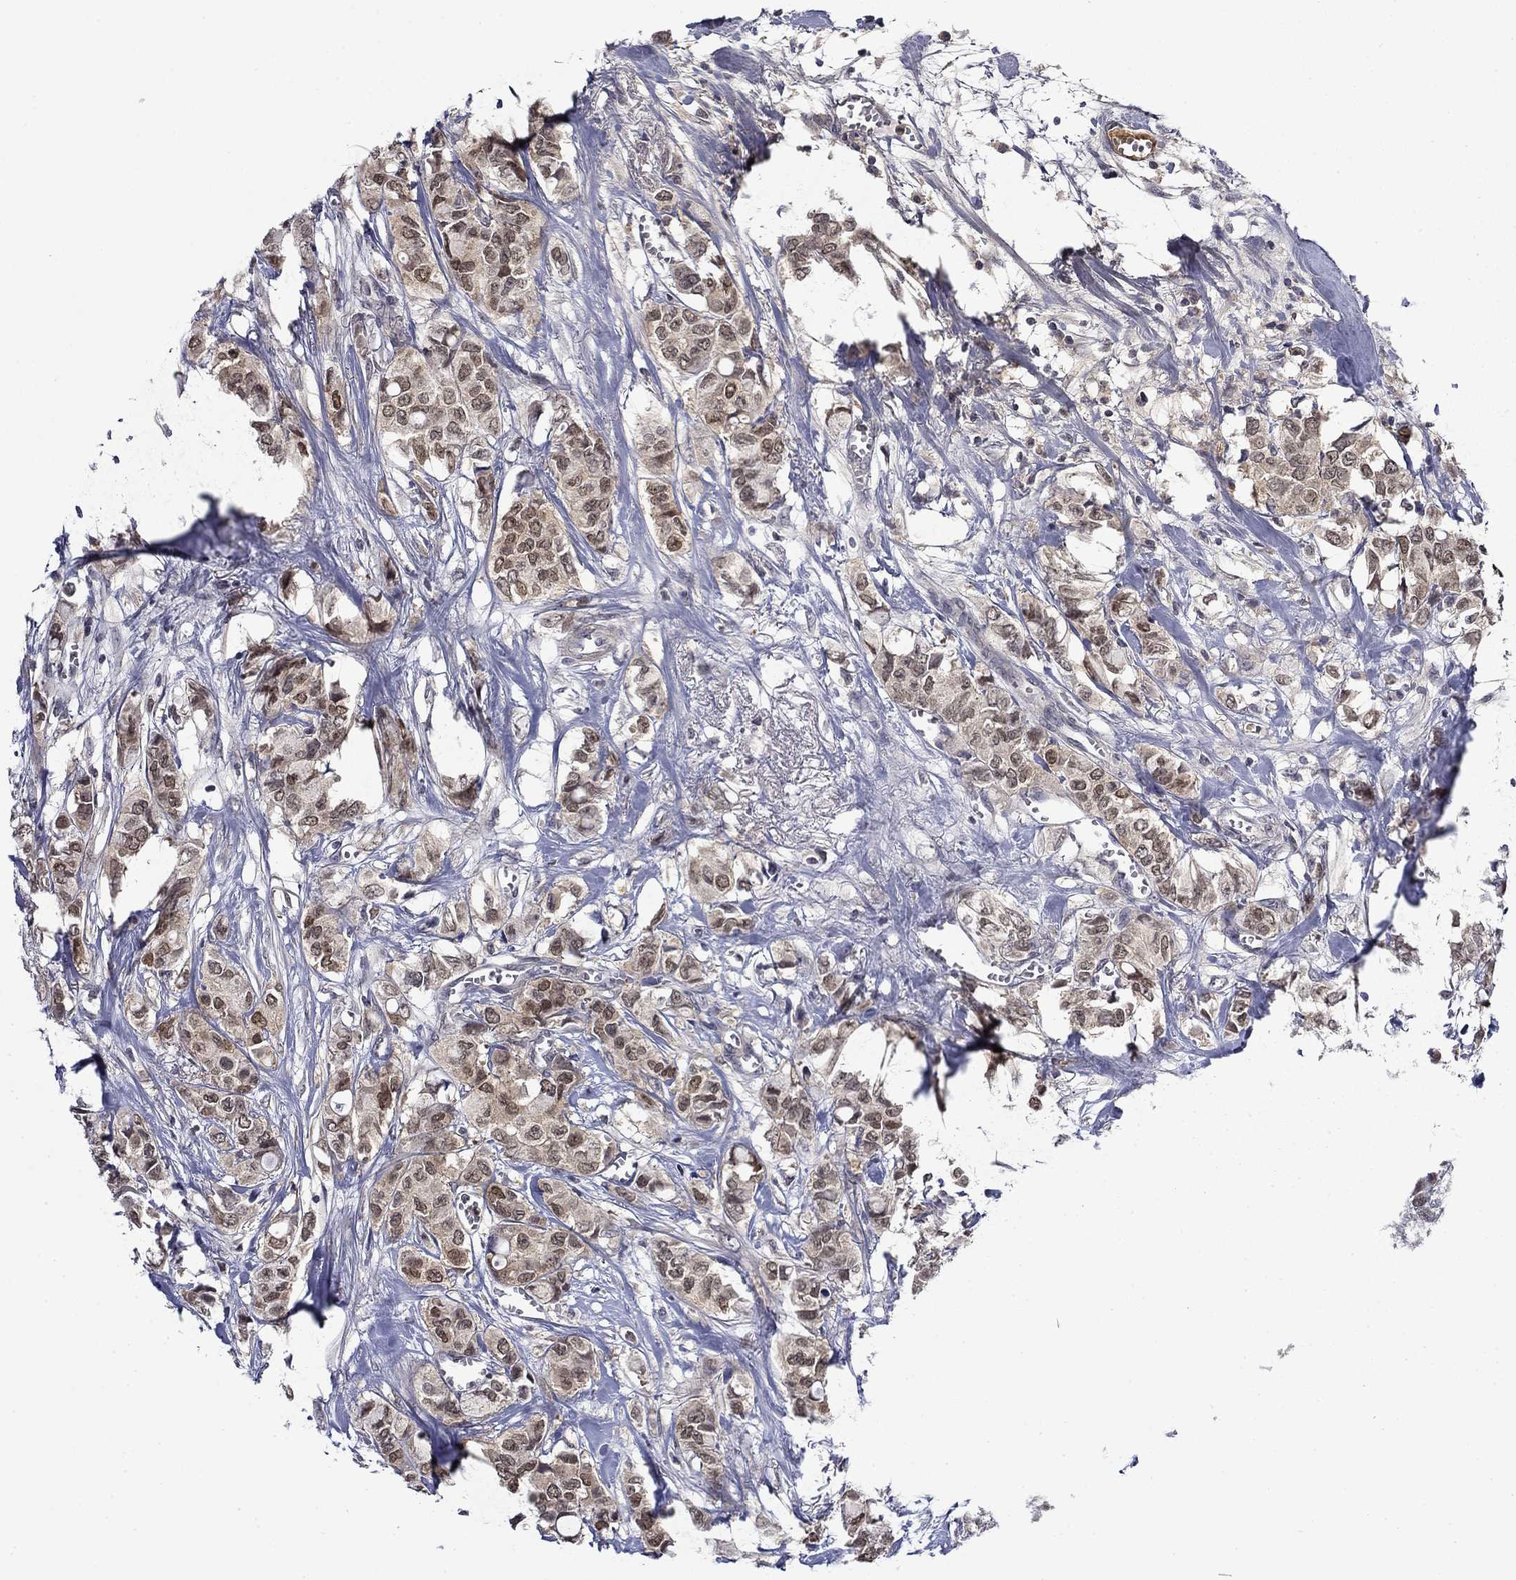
{"staining": {"intensity": "moderate", "quantity": "25%-75%", "location": "nuclear"}, "tissue": "breast cancer", "cell_type": "Tumor cells", "image_type": "cancer", "snomed": [{"axis": "morphology", "description": "Duct carcinoma"}, {"axis": "topography", "description": "Breast"}], "caption": "Protein staining by IHC displays moderate nuclear expression in approximately 25%-75% of tumor cells in breast infiltrating ductal carcinoma.", "gene": "DDTL", "patient": {"sex": "female", "age": 85}}